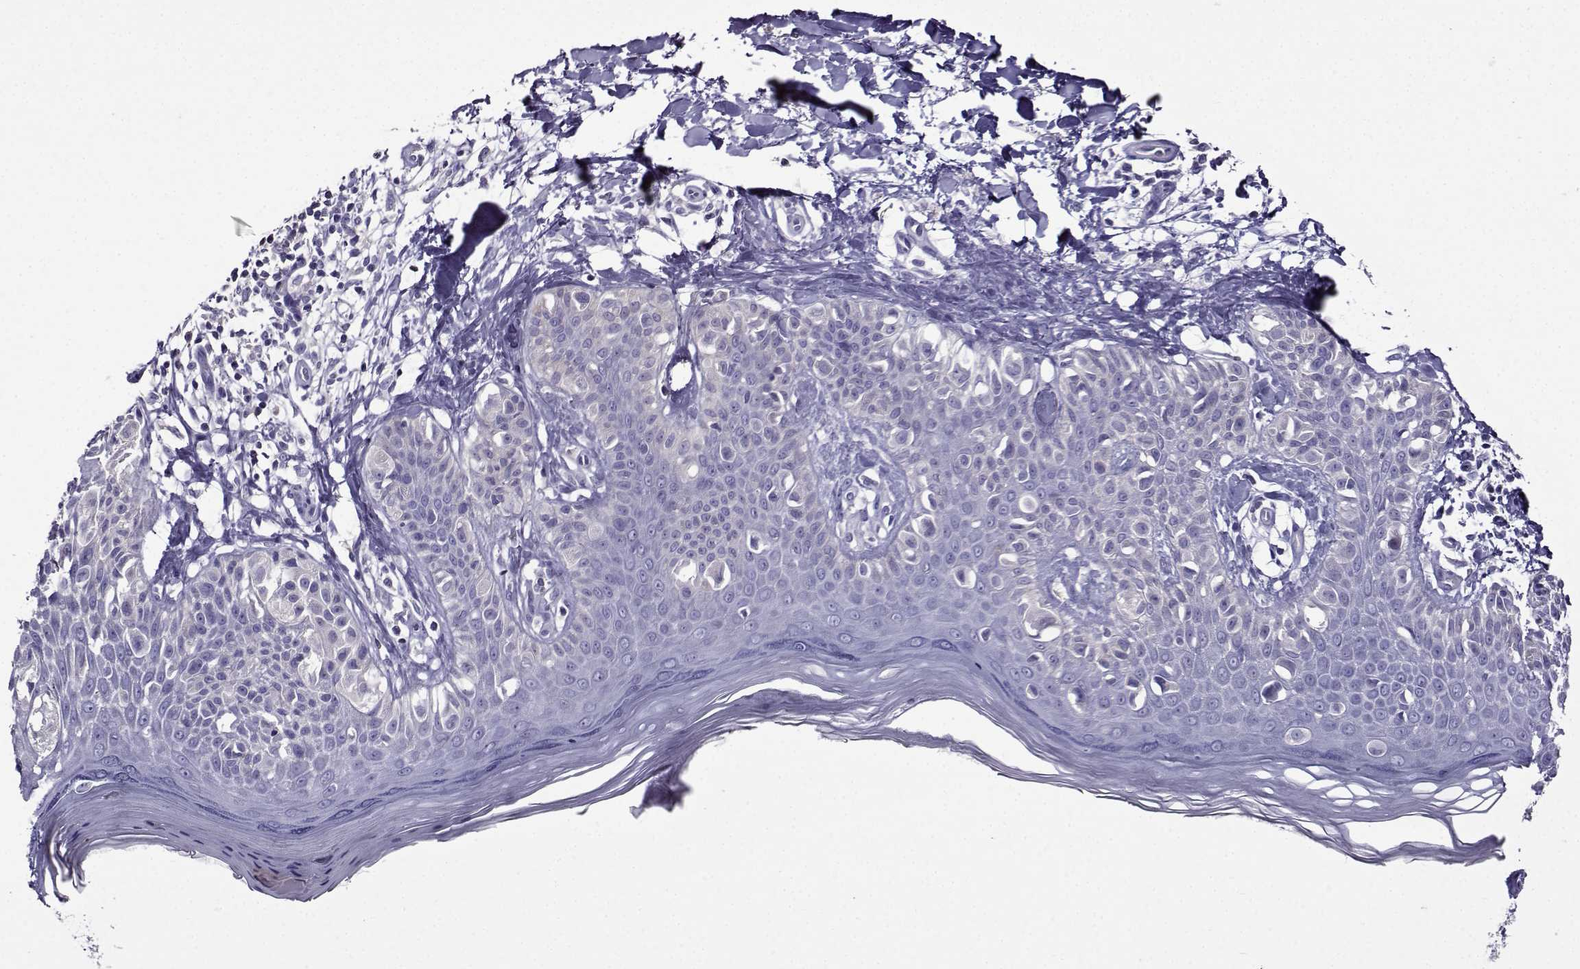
{"staining": {"intensity": "negative", "quantity": "none", "location": "none"}, "tissue": "melanoma", "cell_type": "Tumor cells", "image_type": "cancer", "snomed": [{"axis": "morphology", "description": "Malignant melanoma, NOS"}, {"axis": "topography", "description": "Skin"}], "caption": "Immunohistochemistry image of neoplastic tissue: human melanoma stained with DAB displays no significant protein expression in tumor cells.", "gene": "TMEM266", "patient": {"sex": "female", "age": 73}}